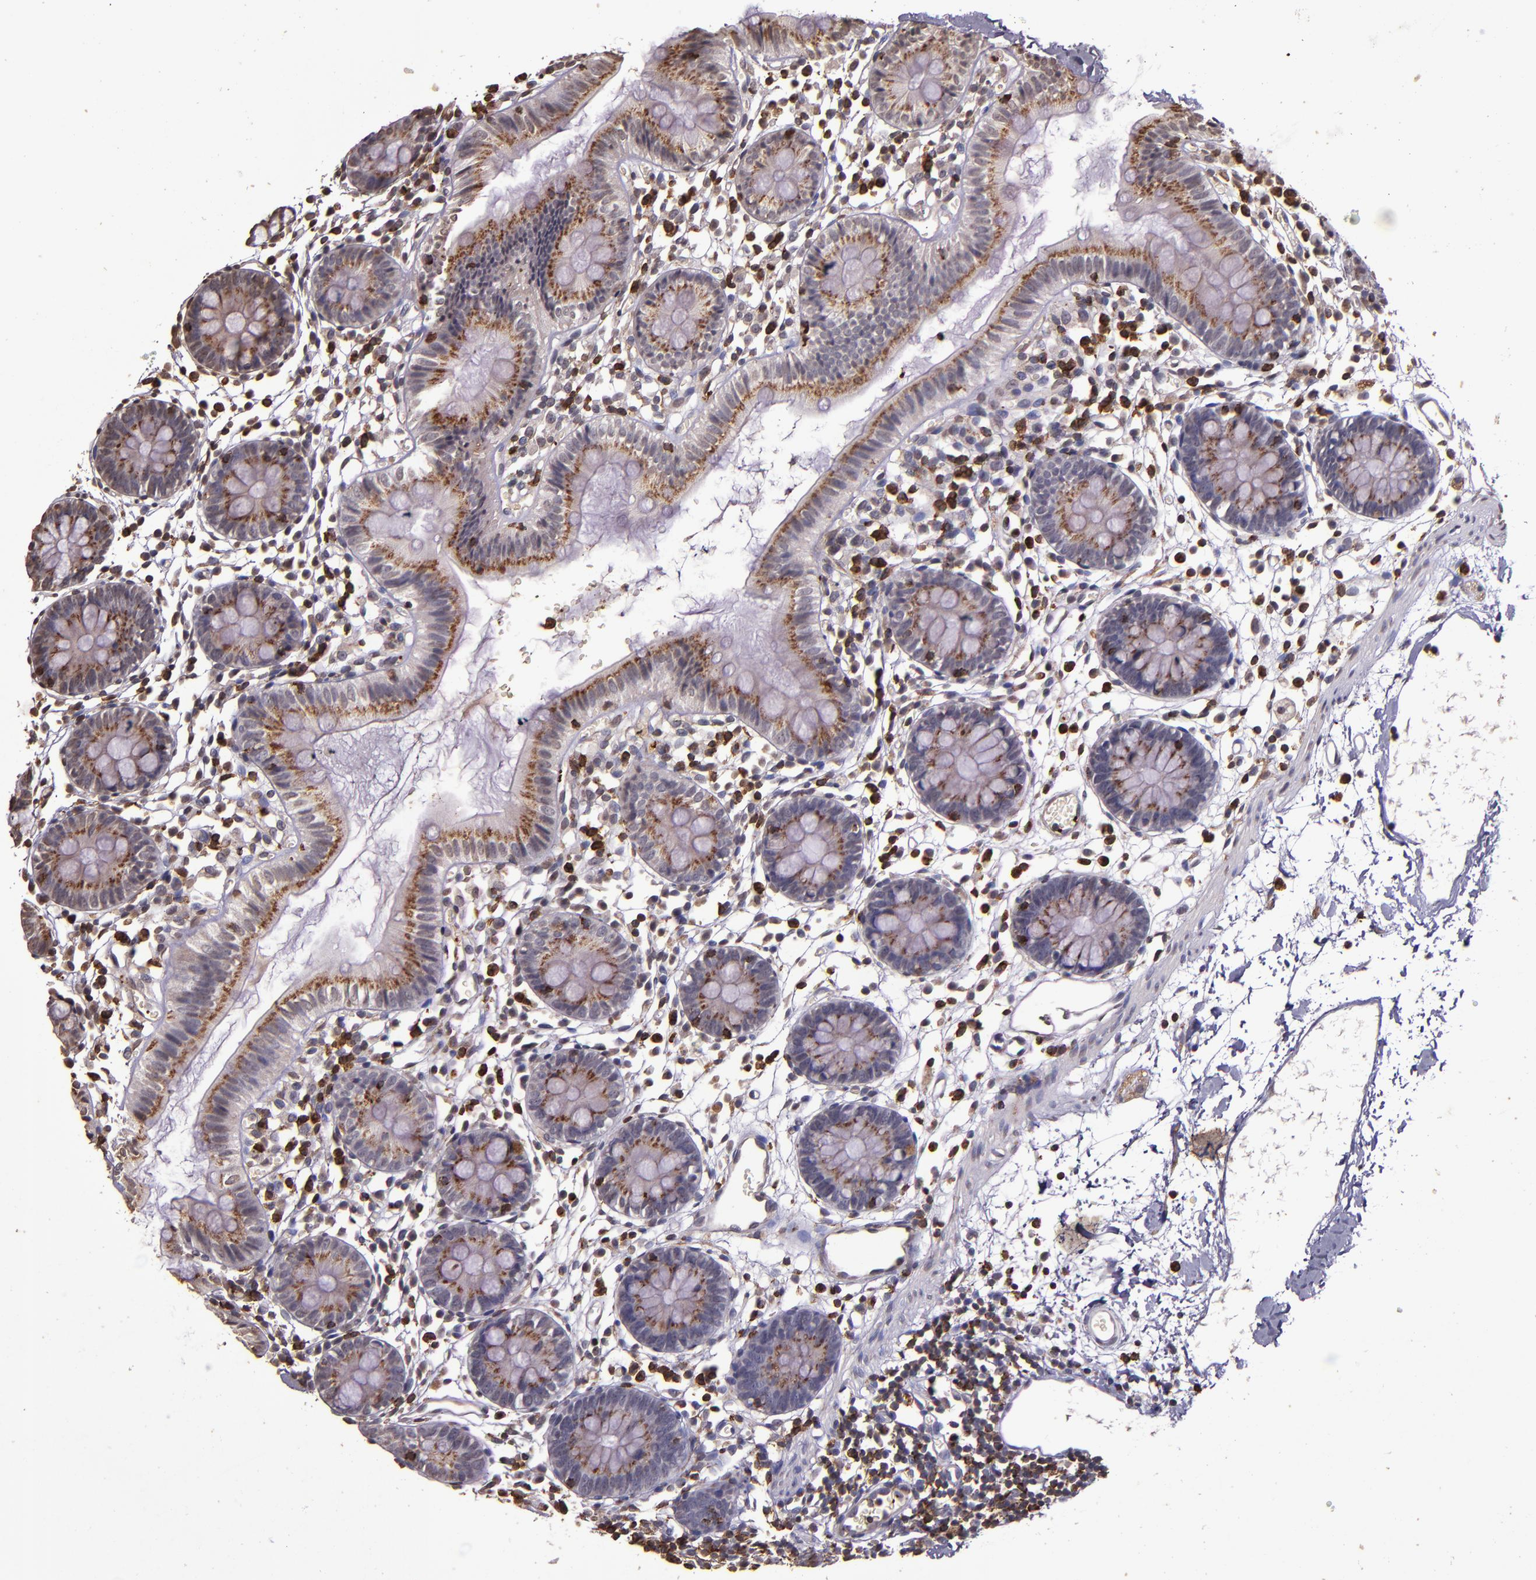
{"staining": {"intensity": "negative", "quantity": "none", "location": "none"}, "tissue": "colon", "cell_type": "Endothelial cells", "image_type": "normal", "snomed": [{"axis": "morphology", "description": "Normal tissue, NOS"}, {"axis": "topography", "description": "Colon"}], "caption": "Colon stained for a protein using IHC reveals no staining endothelial cells.", "gene": "SLC2A3", "patient": {"sex": "male", "age": 14}}